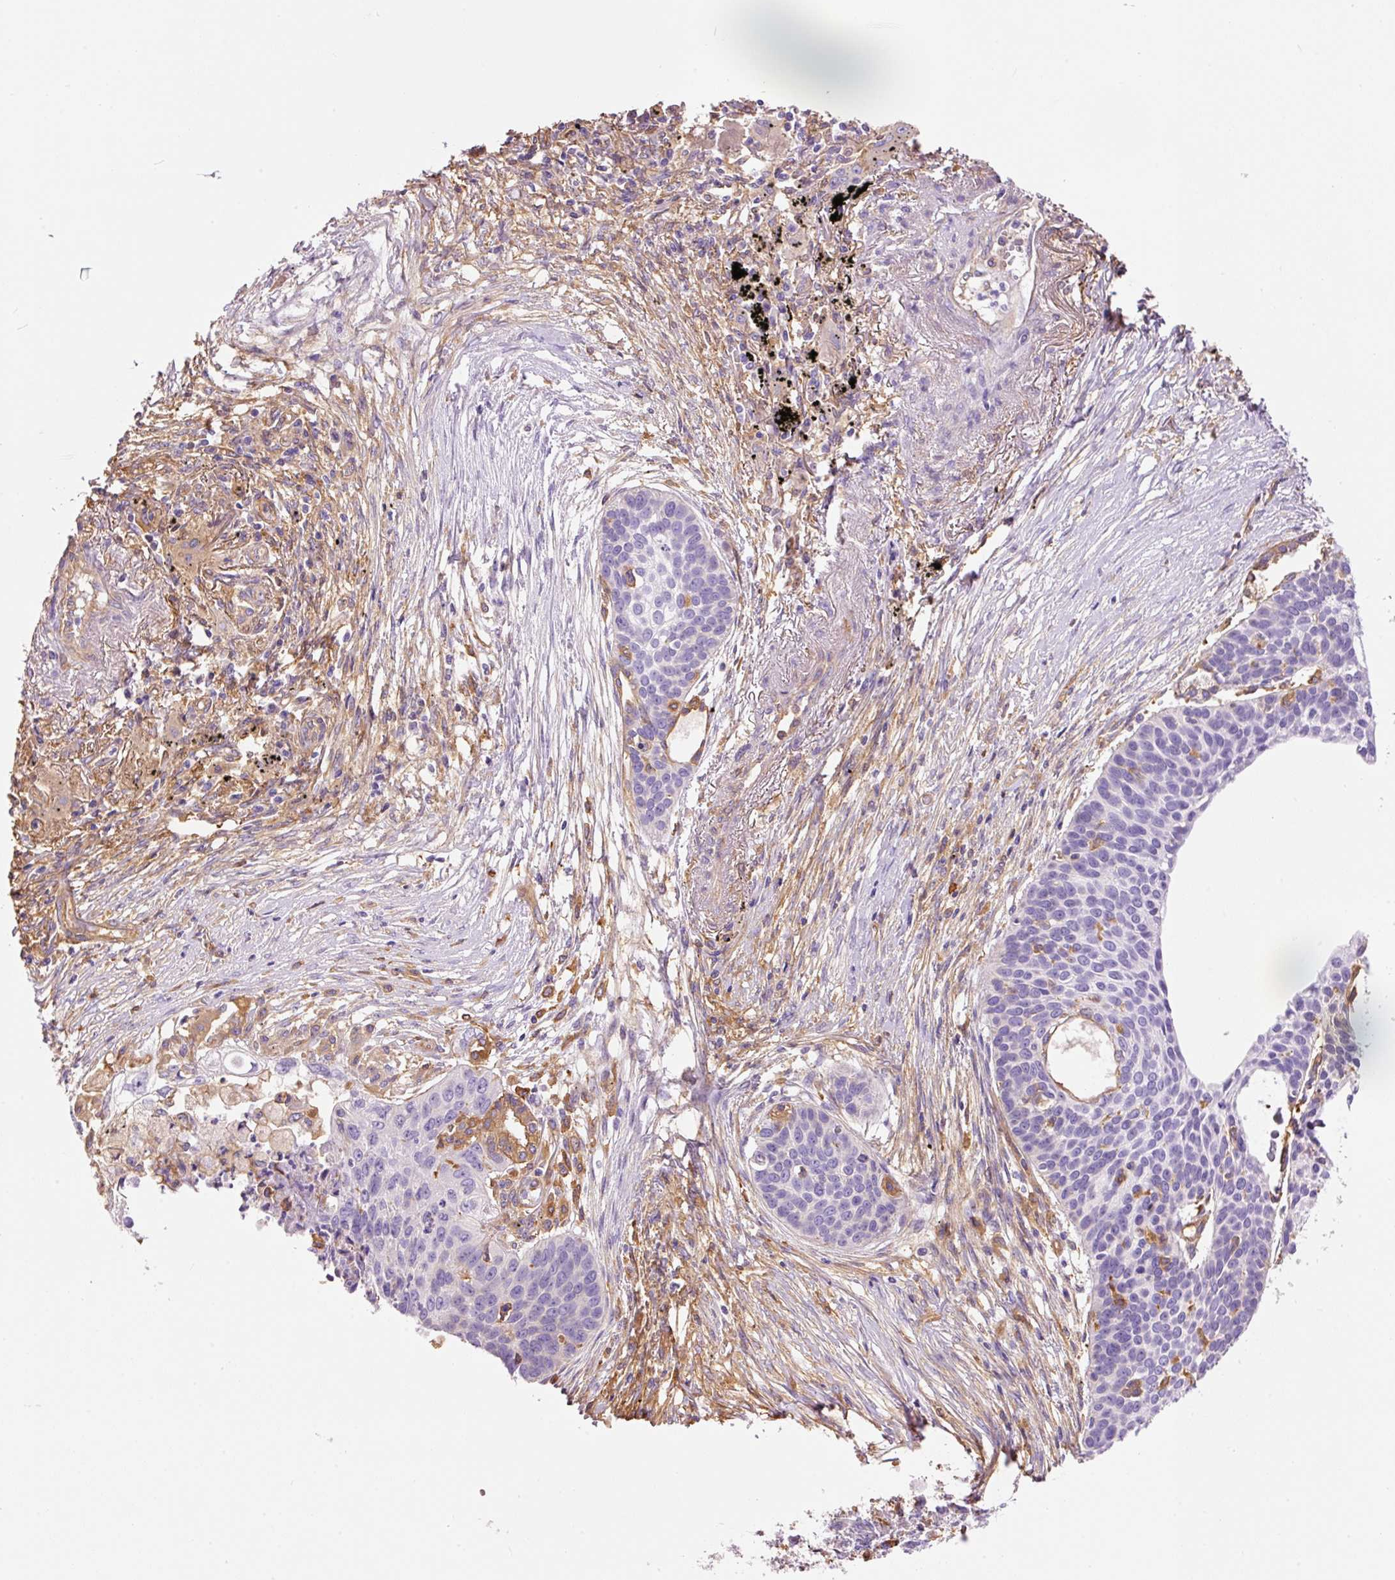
{"staining": {"intensity": "negative", "quantity": "none", "location": "none"}, "tissue": "lung cancer", "cell_type": "Tumor cells", "image_type": "cancer", "snomed": [{"axis": "morphology", "description": "Squamous cell carcinoma, NOS"}, {"axis": "topography", "description": "Lung"}], "caption": "Tumor cells show no significant staining in squamous cell carcinoma (lung). (DAB IHC, high magnification).", "gene": "IL10RB", "patient": {"sex": "male", "age": 71}}